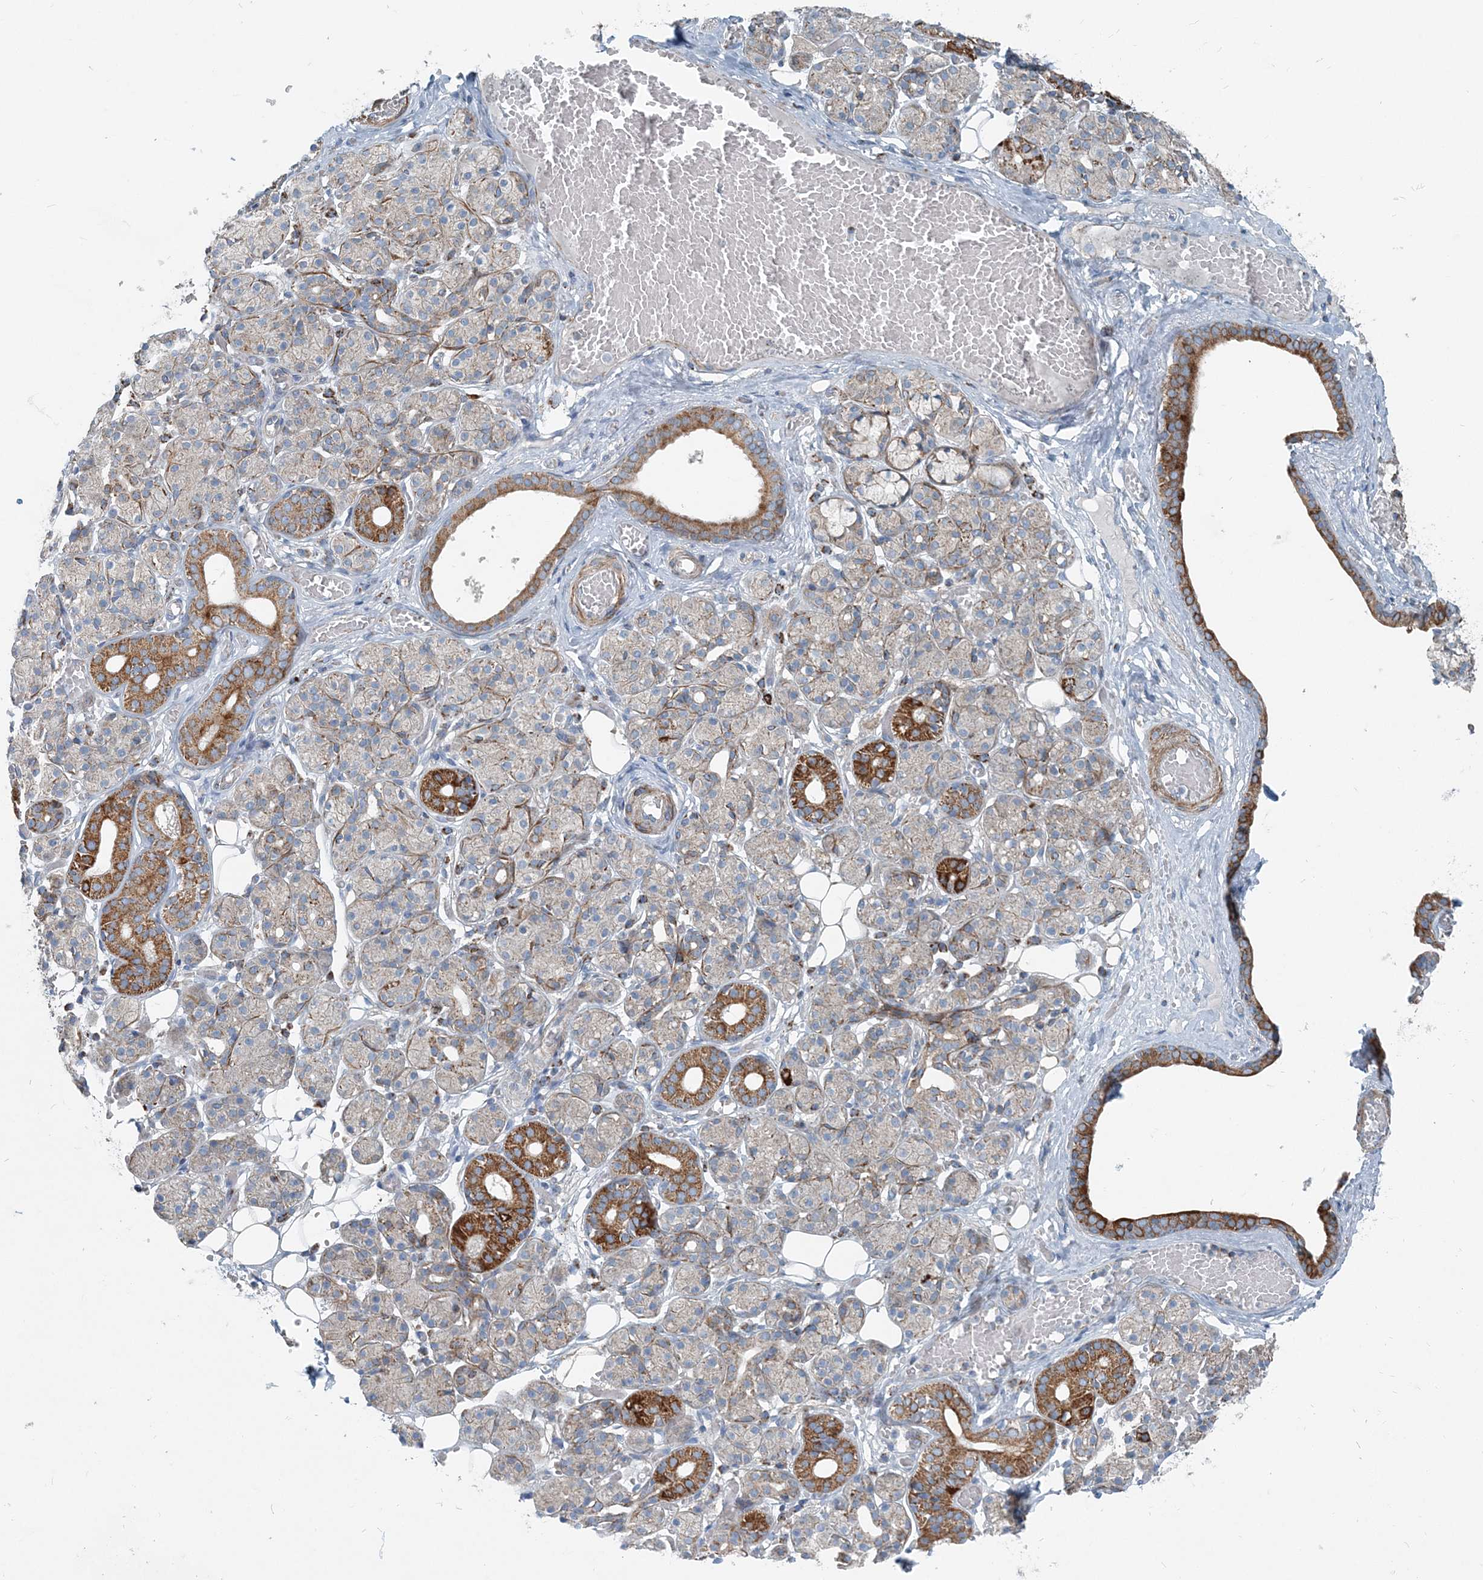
{"staining": {"intensity": "strong", "quantity": "<25%", "location": "cytoplasmic/membranous"}, "tissue": "salivary gland", "cell_type": "Glandular cells", "image_type": "normal", "snomed": [{"axis": "morphology", "description": "Normal tissue, NOS"}, {"axis": "topography", "description": "Salivary gland"}], "caption": "Glandular cells reveal medium levels of strong cytoplasmic/membranous expression in approximately <25% of cells in benign human salivary gland.", "gene": "INTU", "patient": {"sex": "male", "age": 63}}